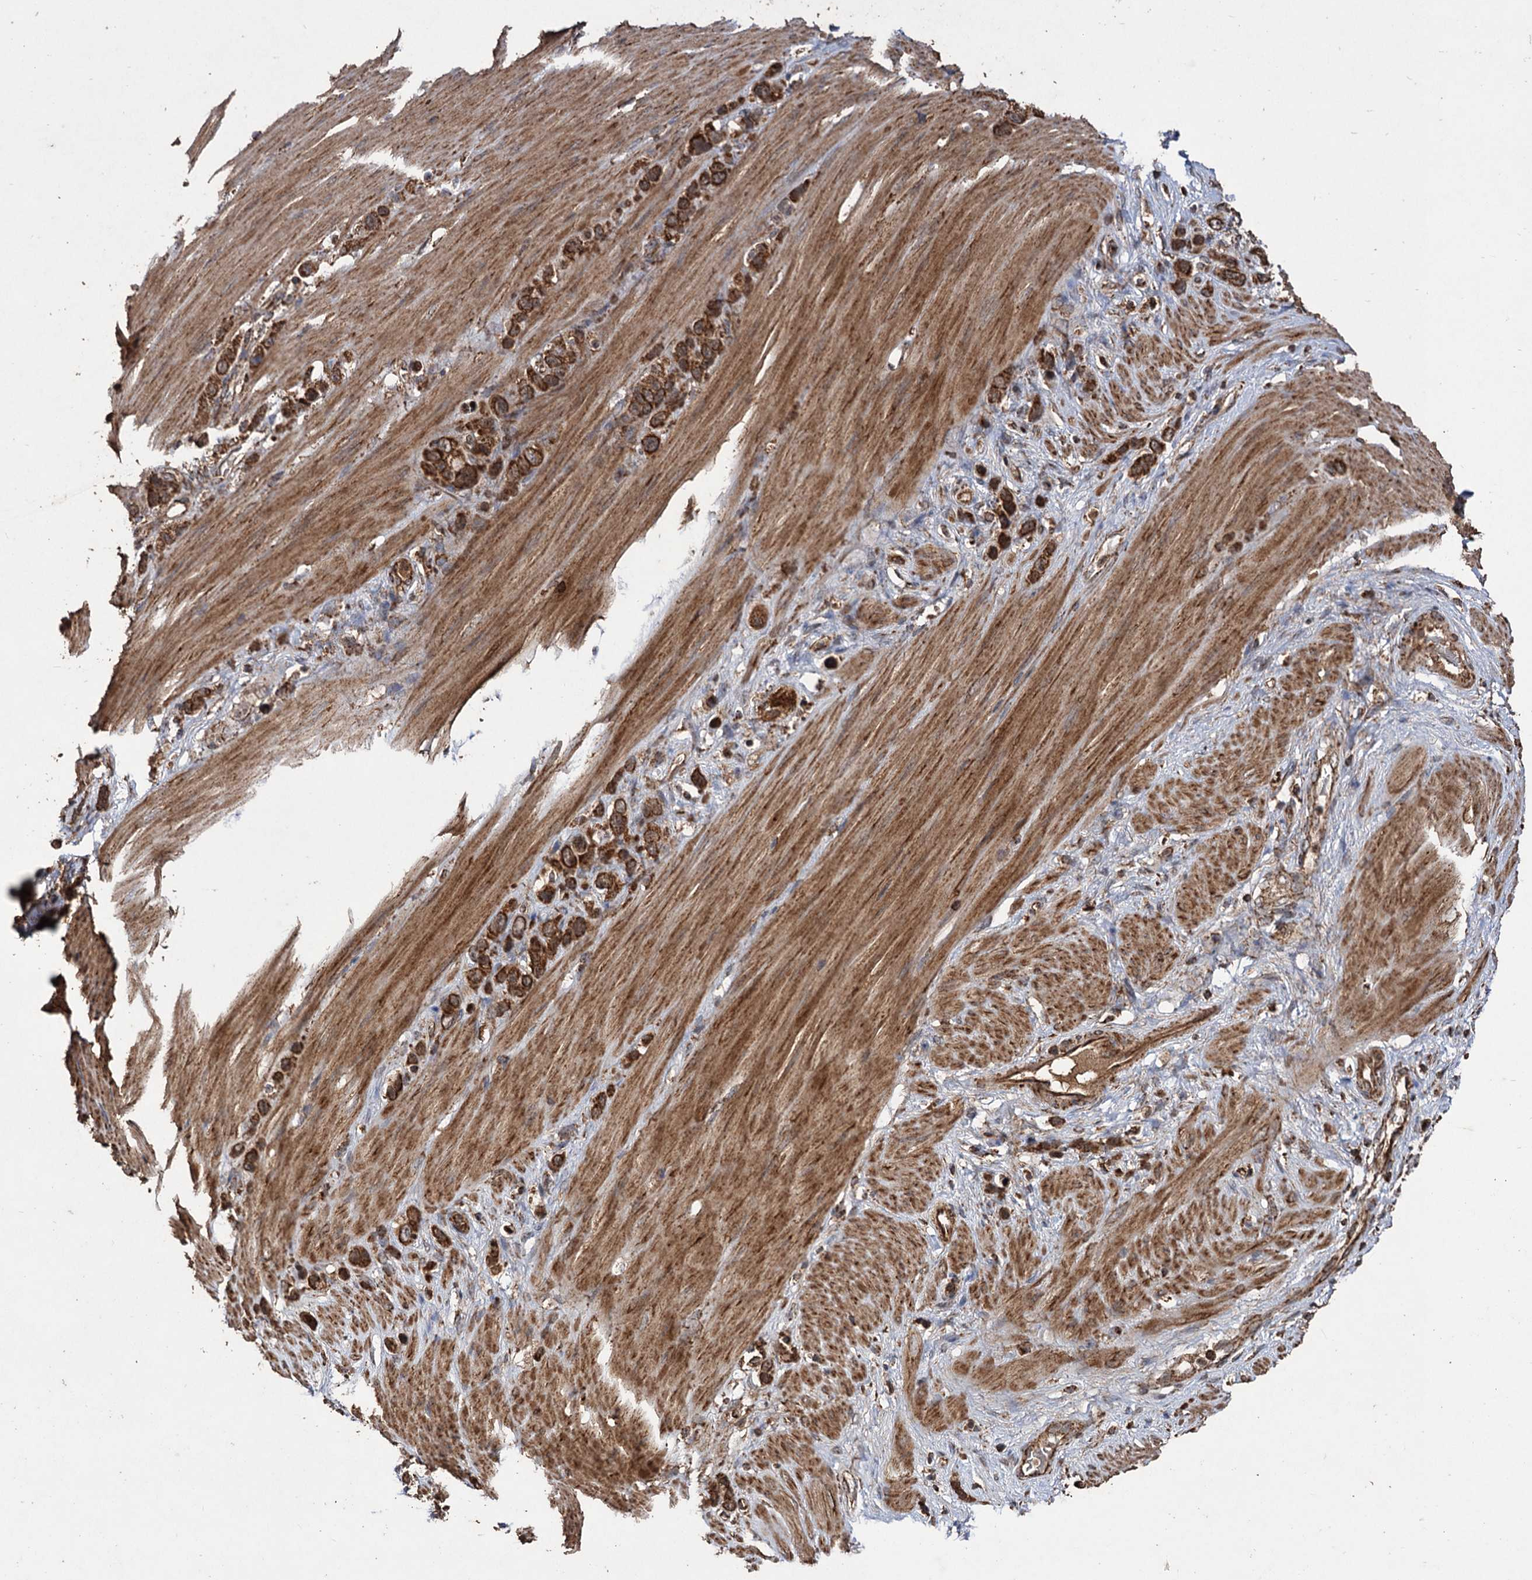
{"staining": {"intensity": "strong", "quantity": ">75%", "location": "cytoplasmic/membranous"}, "tissue": "stomach cancer", "cell_type": "Tumor cells", "image_type": "cancer", "snomed": [{"axis": "morphology", "description": "Adenocarcinoma, NOS"}, {"axis": "morphology", "description": "Adenocarcinoma, High grade"}, {"axis": "topography", "description": "Stomach, upper"}, {"axis": "topography", "description": "Stomach, lower"}], "caption": "High-power microscopy captured an immunohistochemistry image of stomach cancer, revealing strong cytoplasmic/membranous expression in approximately >75% of tumor cells.", "gene": "IPO4", "patient": {"sex": "female", "age": 65}}